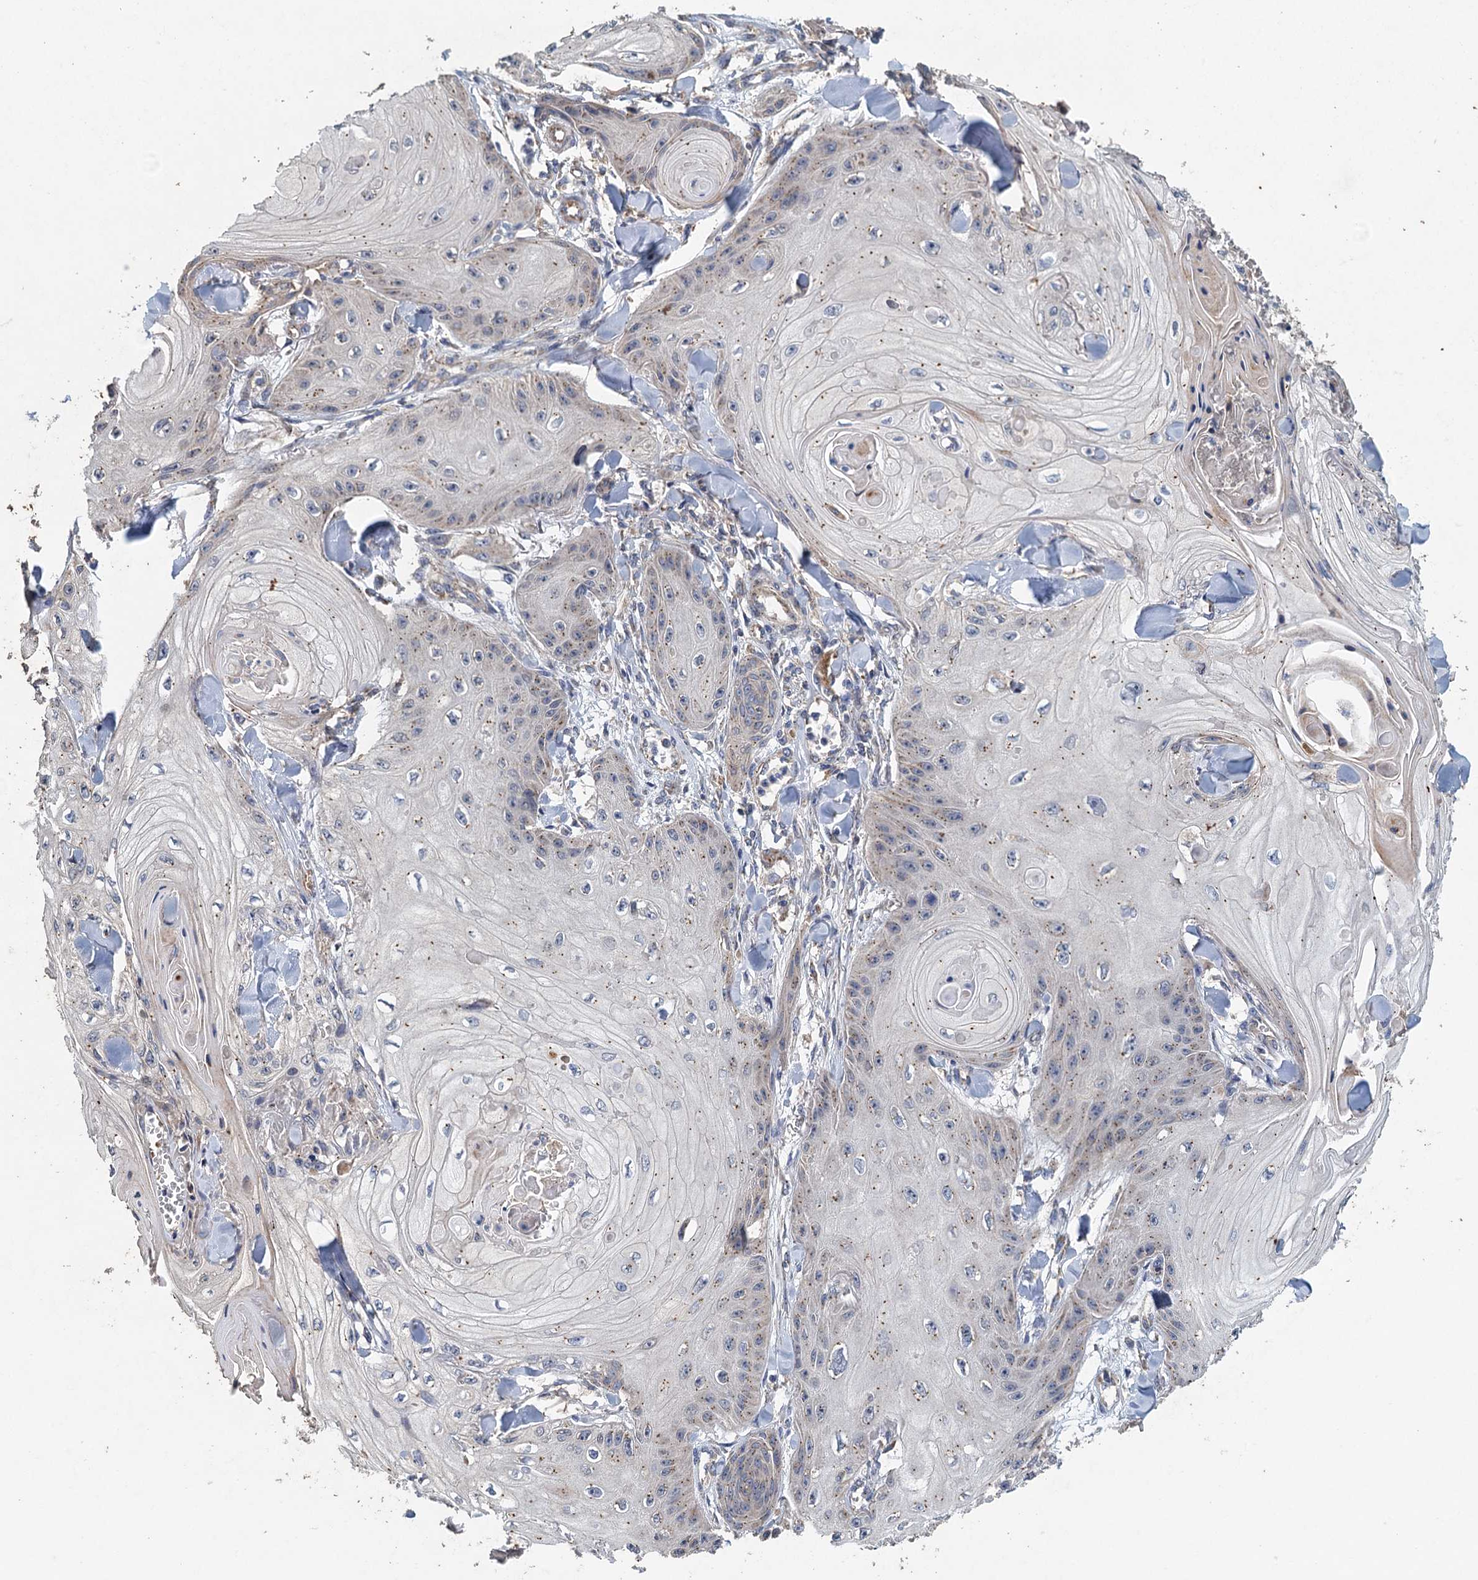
{"staining": {"intensity": "weak", "quantity": "<25%", "location": "cytoplasmic/membranous"}, "tissue": "skin cancer", "cell_type": "Tumor cells", "image_type": "cancer", "snomed": [{"axis": "morphology", "description": "Squamous cell carcinoma, NOS"}, {"axis": "topography", "description": "Skin"}], "caption": "An image of skin squamous cell carcinoma stained for a protein exhibits no brown staining in tumor cells.", "gene": "BCS1L", "patient": {"sex": "male", "age": 74}}